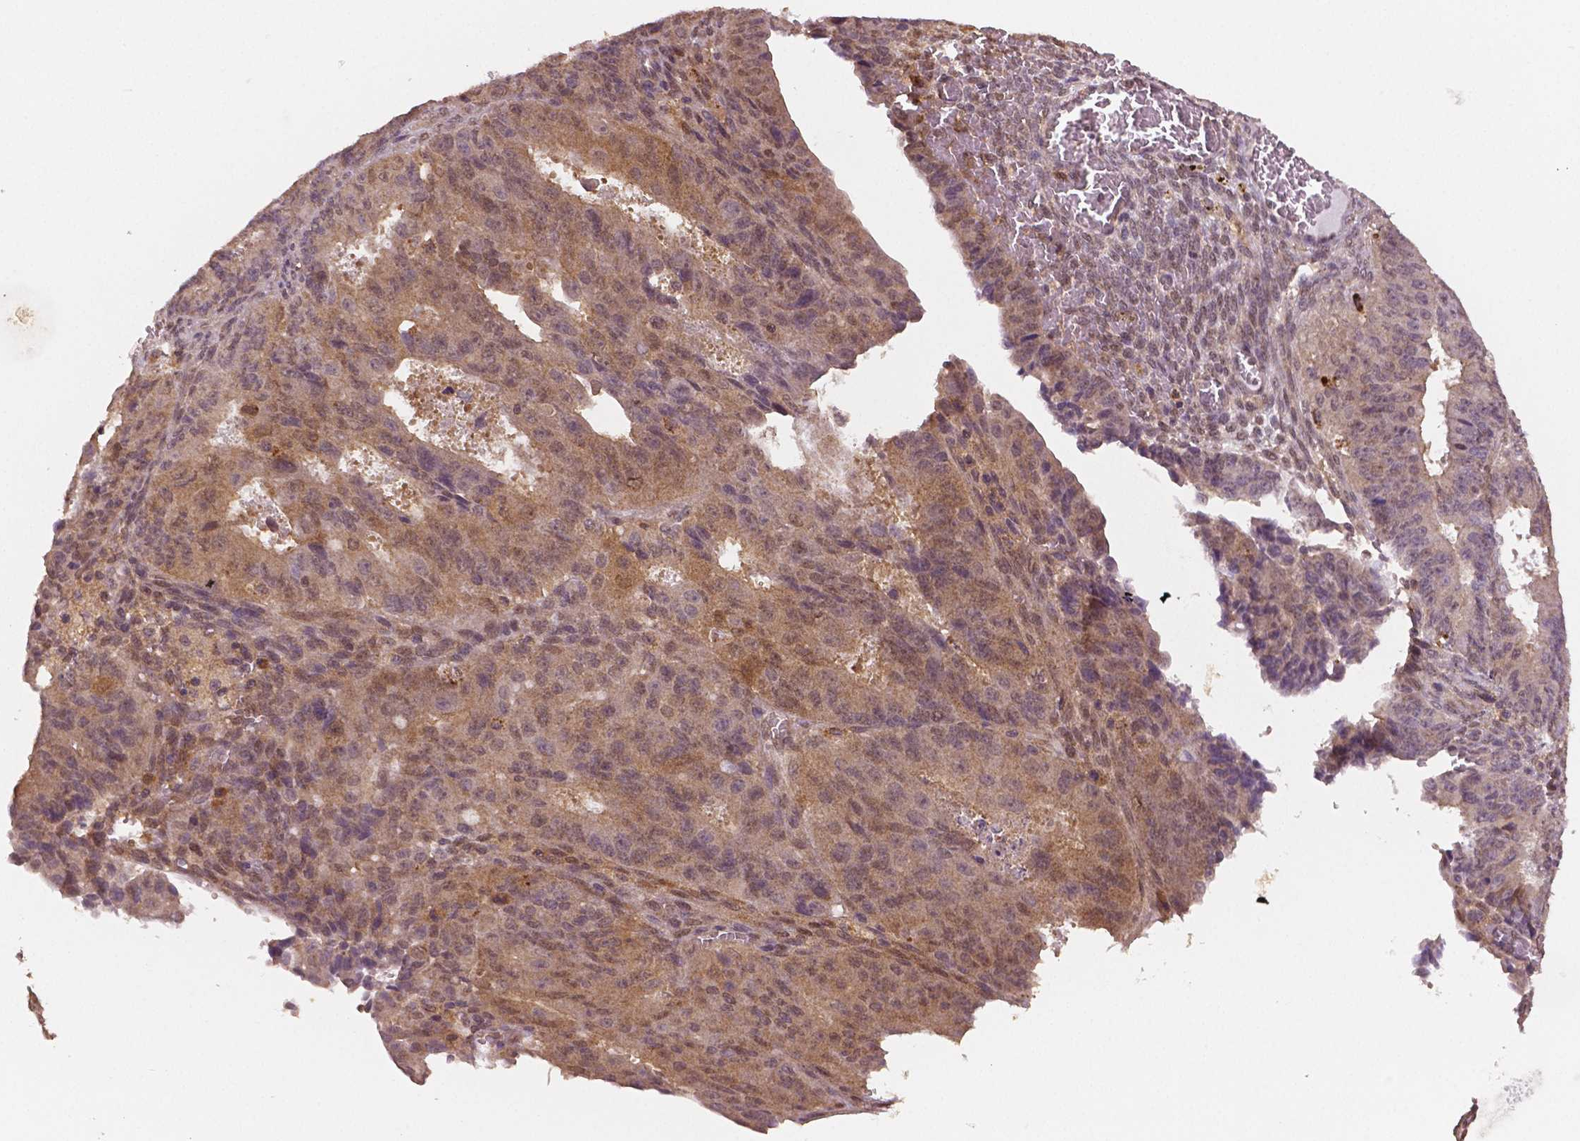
{"staining": {"intensity": "moderate", "quantity": ">75%", "location": "cytoplasmic/membranous"}, "tissue": "ovarian cancer", "cell_type": "Tumor cells", "image_type": "cancer", "snomed": [{"axis": "morphology", "description": "Carcinoma, endometroid"}, {"axis": "topography", "description": "Ovary"}], "caption": "A brown stain labels moderate cytoplasmic/membranous staining of a protein in ovarian endometroid carcinoma tumor cells.", "gene": "STAT3", "patient": {"sex": "female", "age": 42}}